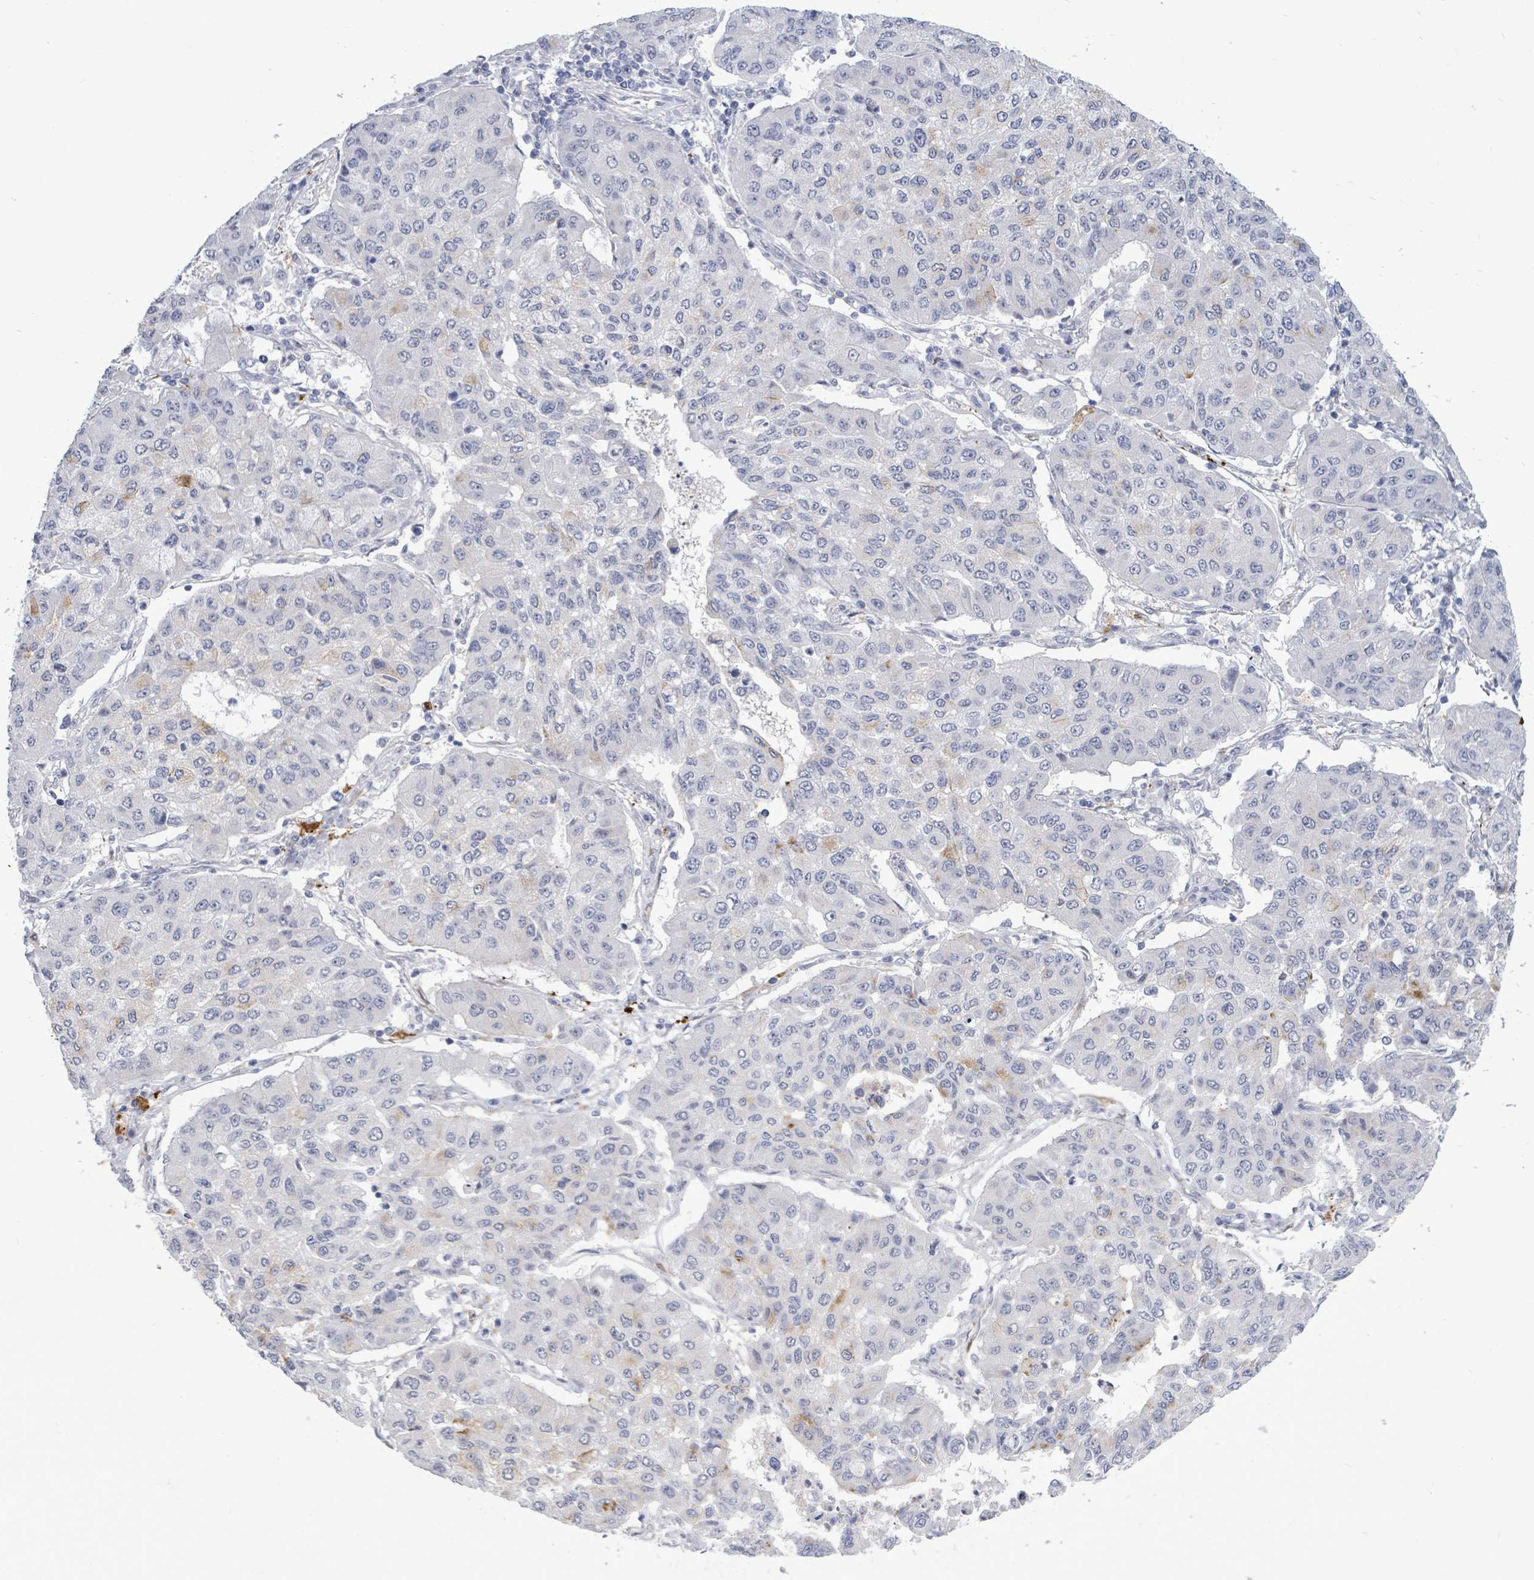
{"staining": {"intensity": "negative", "quantity": "none", "location": "none"}, "tissue": "lung cancer", "cell_type": "Tumor cells", "image_type": "cancer", "snomed": [{"axis": "morphology", "description": "Squamous cell carcinoma, NOS"}, {"axis": "topography", "description": "Lung"}], "caption": "The immunohistochemistry image has no significant staining in tumor cells of squamous cell carcinoma (lung) tissue.", "gene": "CT45A5", "patient": {"sex": "male", "age": 74}}